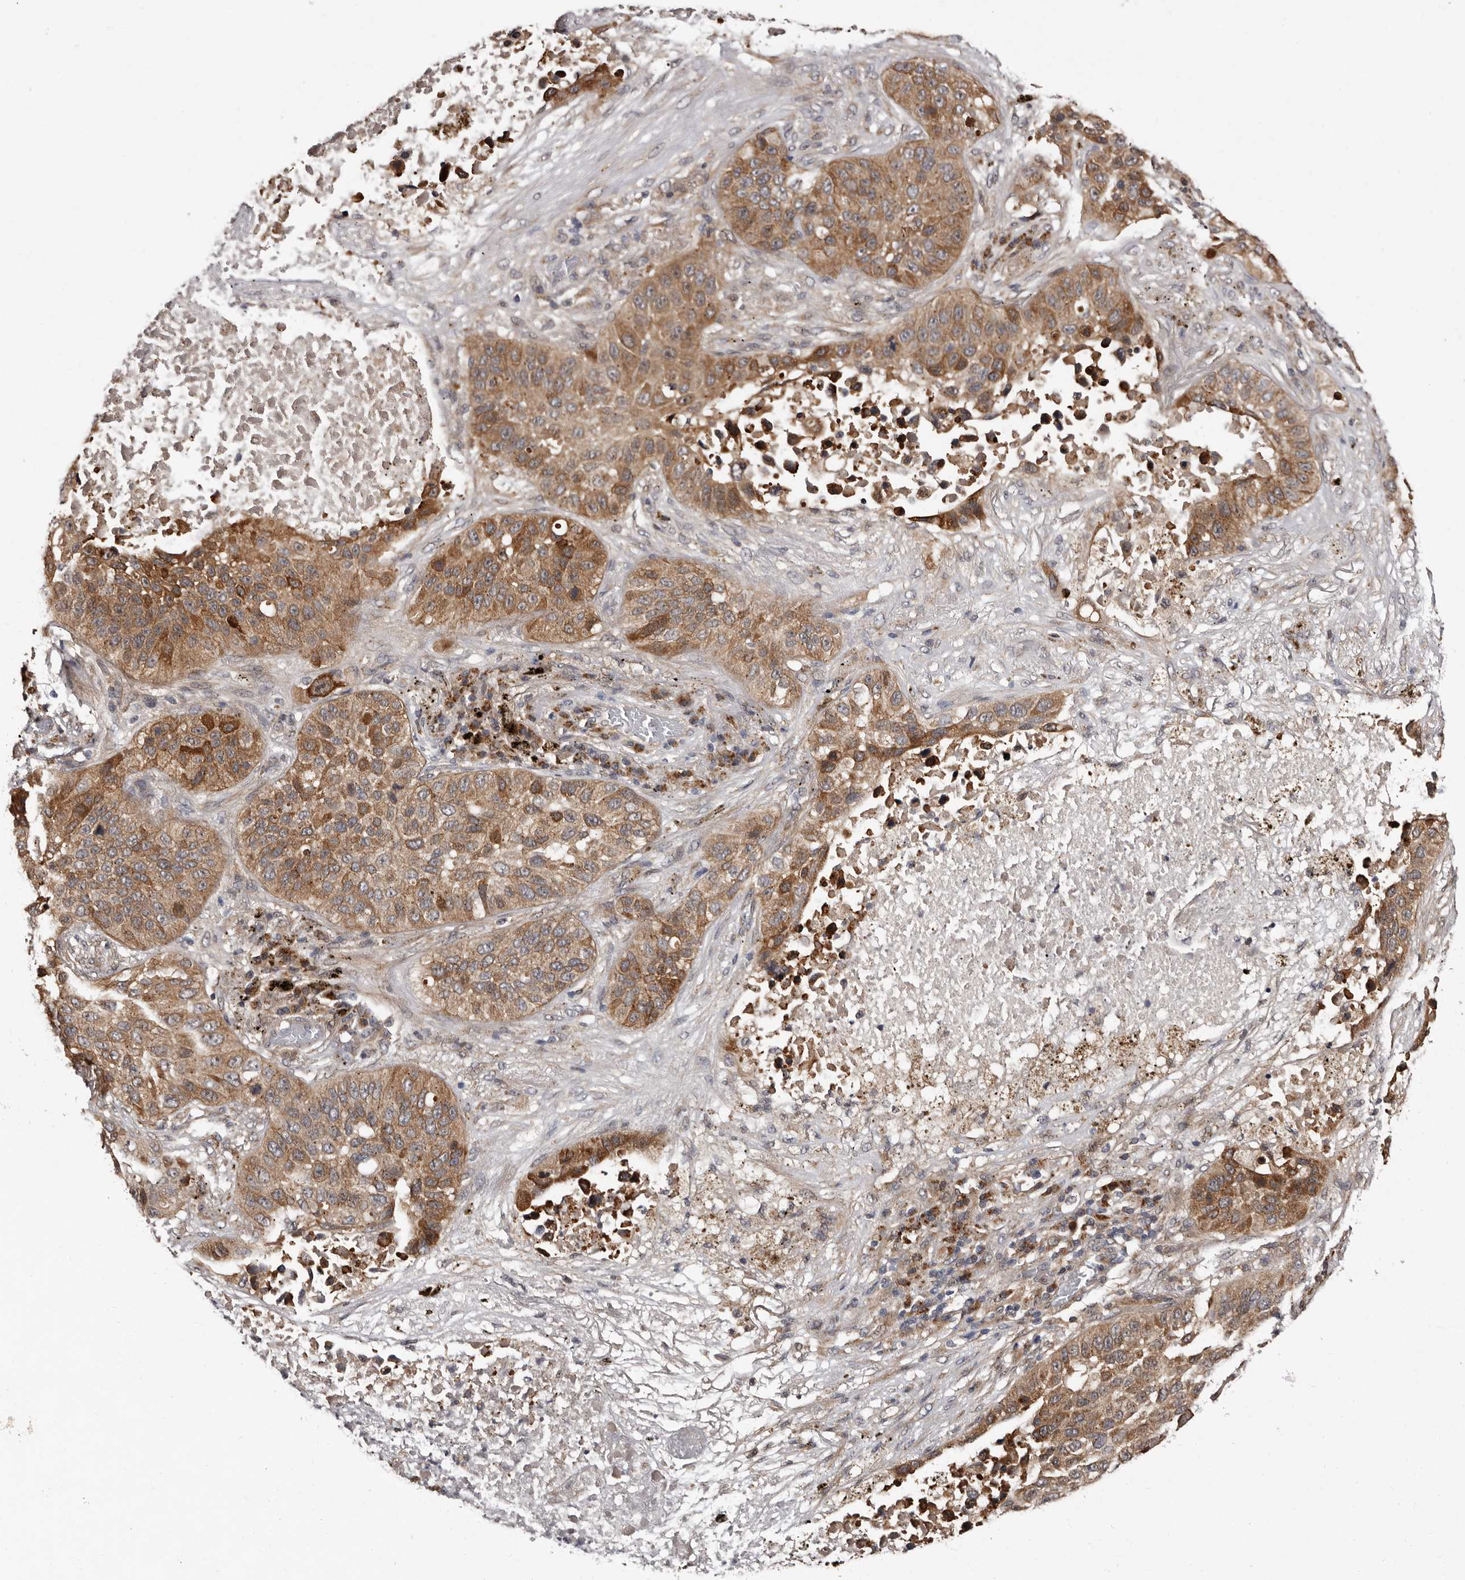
{"staining": {"intensity": "moderate", "quantity": ">75%", "location": "cytoplasmic/membranous"}, "tissue": "lung cancer", "cell_type": "Tumor cells", "image_type": "cancer", "snomed": [{"axis": "morphology", "description": "Squamous cell carcinoma, NOS"}, {"axis": "topography", "description": "Lung"}], "caption": "Tumor cells display moderate cytoplasmic/membranous expression in about >75% of cells in lung squamous cell carcinoma.", "gene": "DNPH1", "patient": {"sex": "male", "age": 57}}